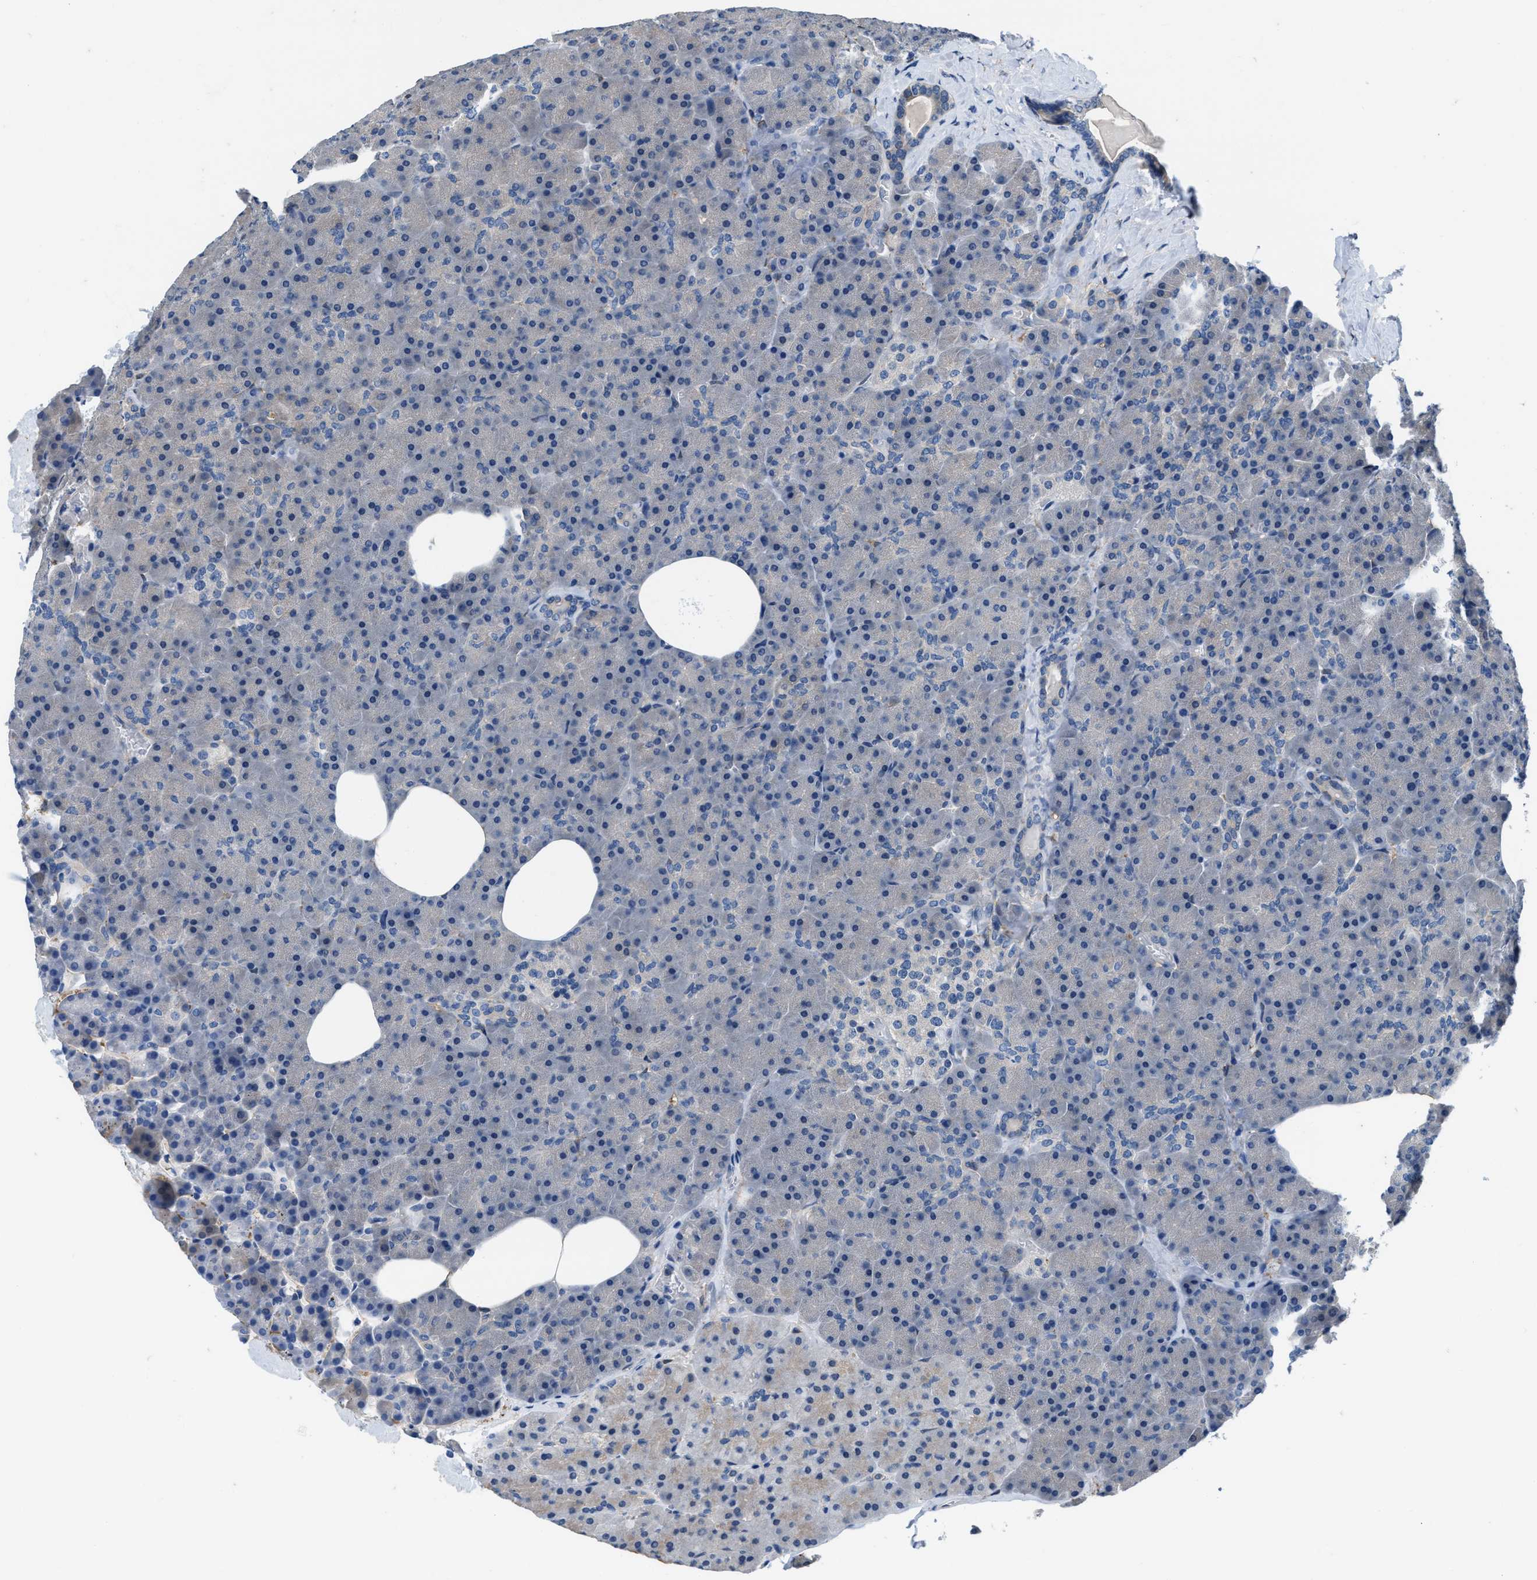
{"staining": {"intensity": "negative", "quantity": "none", "location": "none"}, "tissue": "pancreas", "cell_type": "Exocrine glandular cells", "image_type": "normal", "snomed": [{"axis": "morphology", "description": "Normal tissue, NOS"}, {"axis": "morphology", "description": "Carcinoid, malignant, NOS"}, {"axis": "topography", "description": "Pancreas"}], "caption": "This is an IHC histopathology image of unremarkable pancreas. There is no positivity in exocrine glandular cells.", "gene": "NUDT5", "patient": {"sex": "female", "age": 35}}